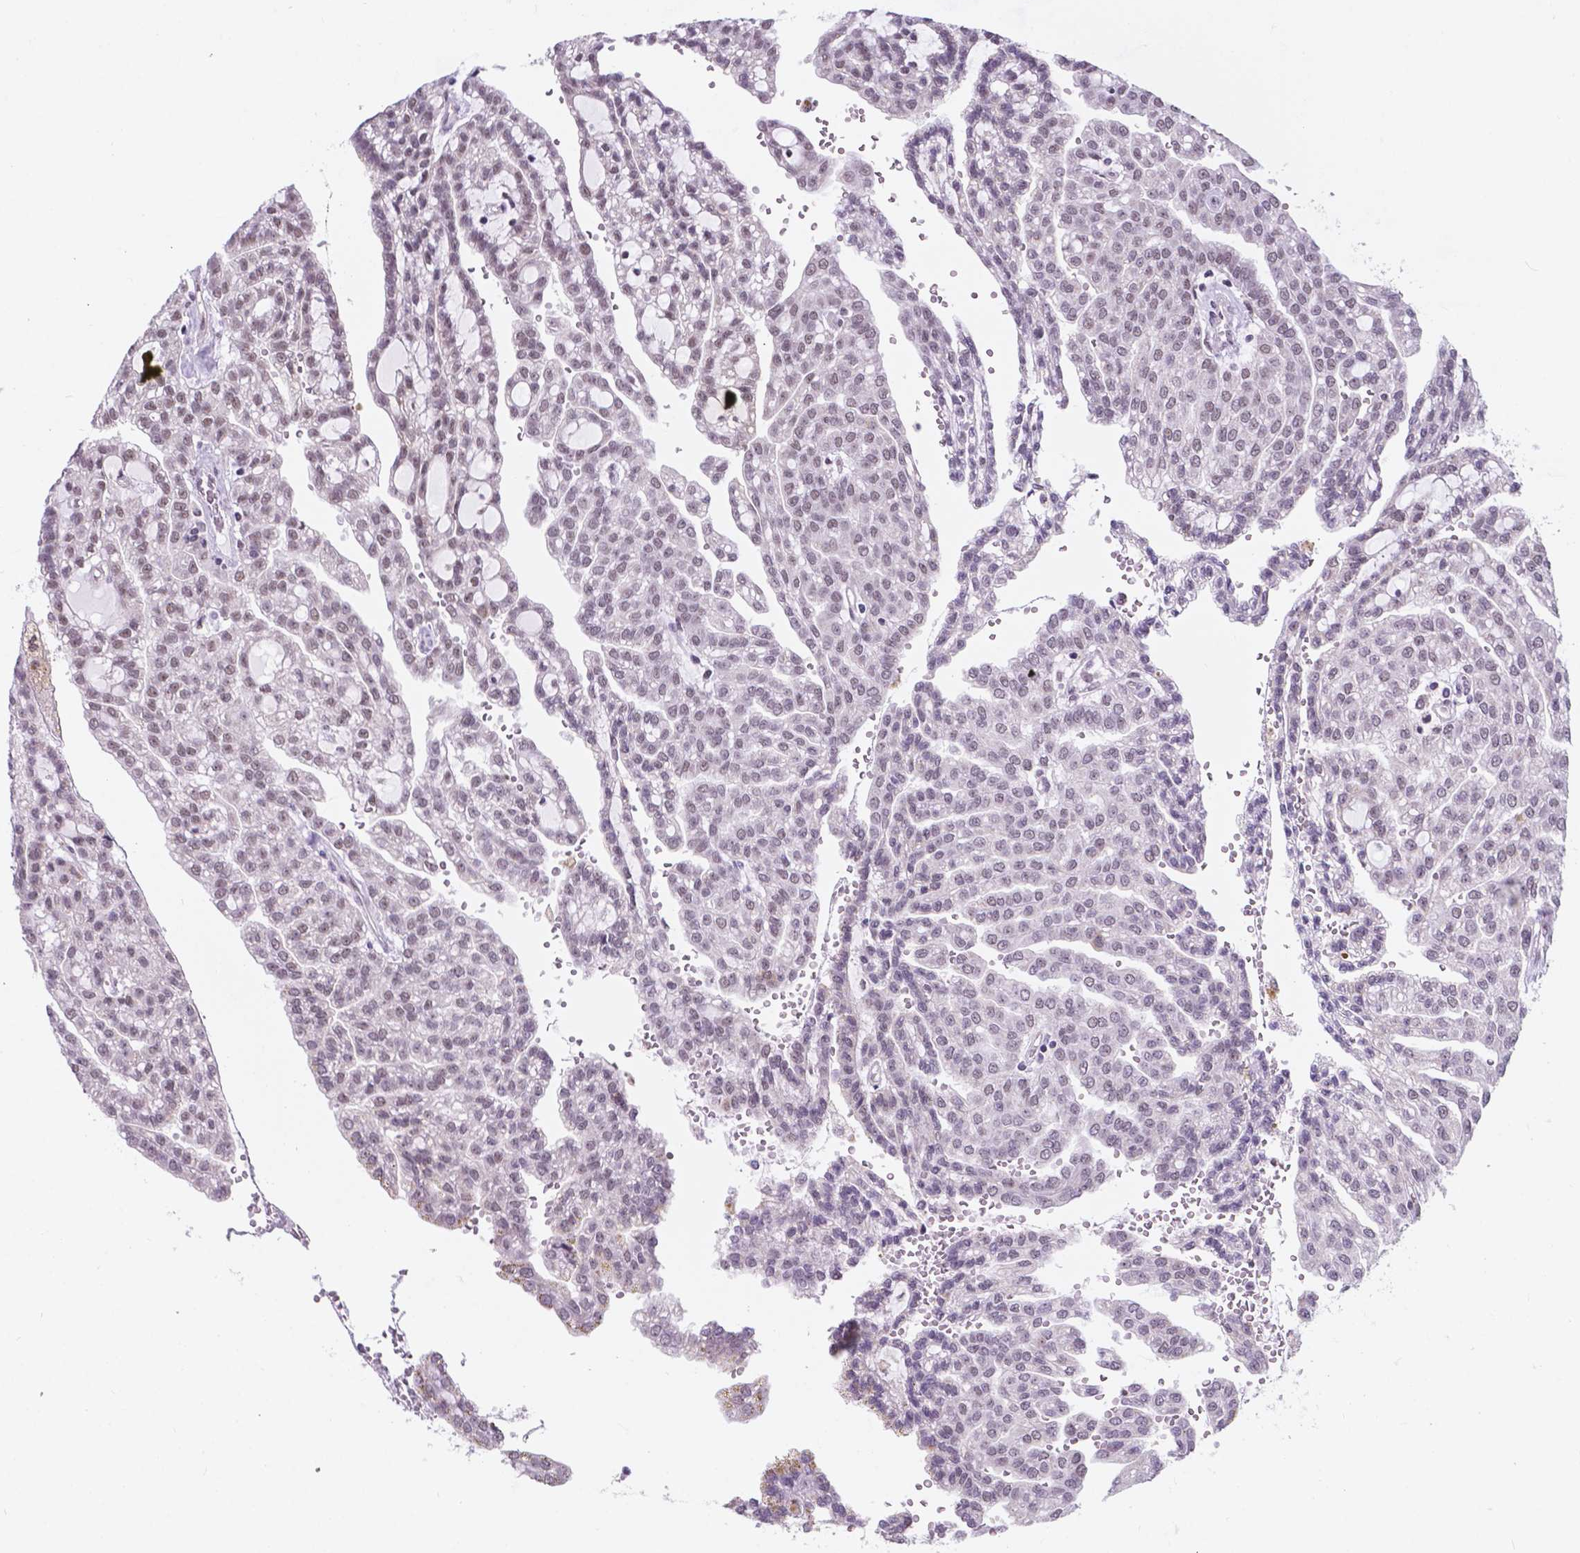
{"staining": {"intensity": "negative", "quantity": "none", "location": "none"}, "tissue": "renal cancer", "cell_type": "Tumor cells", "image_type": "cancer", "snomed": [{"axis": "morphology", "description": "Adenocarcinoma, NOS"}, {"axis": "topography", "description": "Kidney"}], "caption": "Tumor cells show no significant staining in renal cancer (adenocarcinoma).", "gene": "BCAS2", "patient": {"sex": "male", "age": 63}}